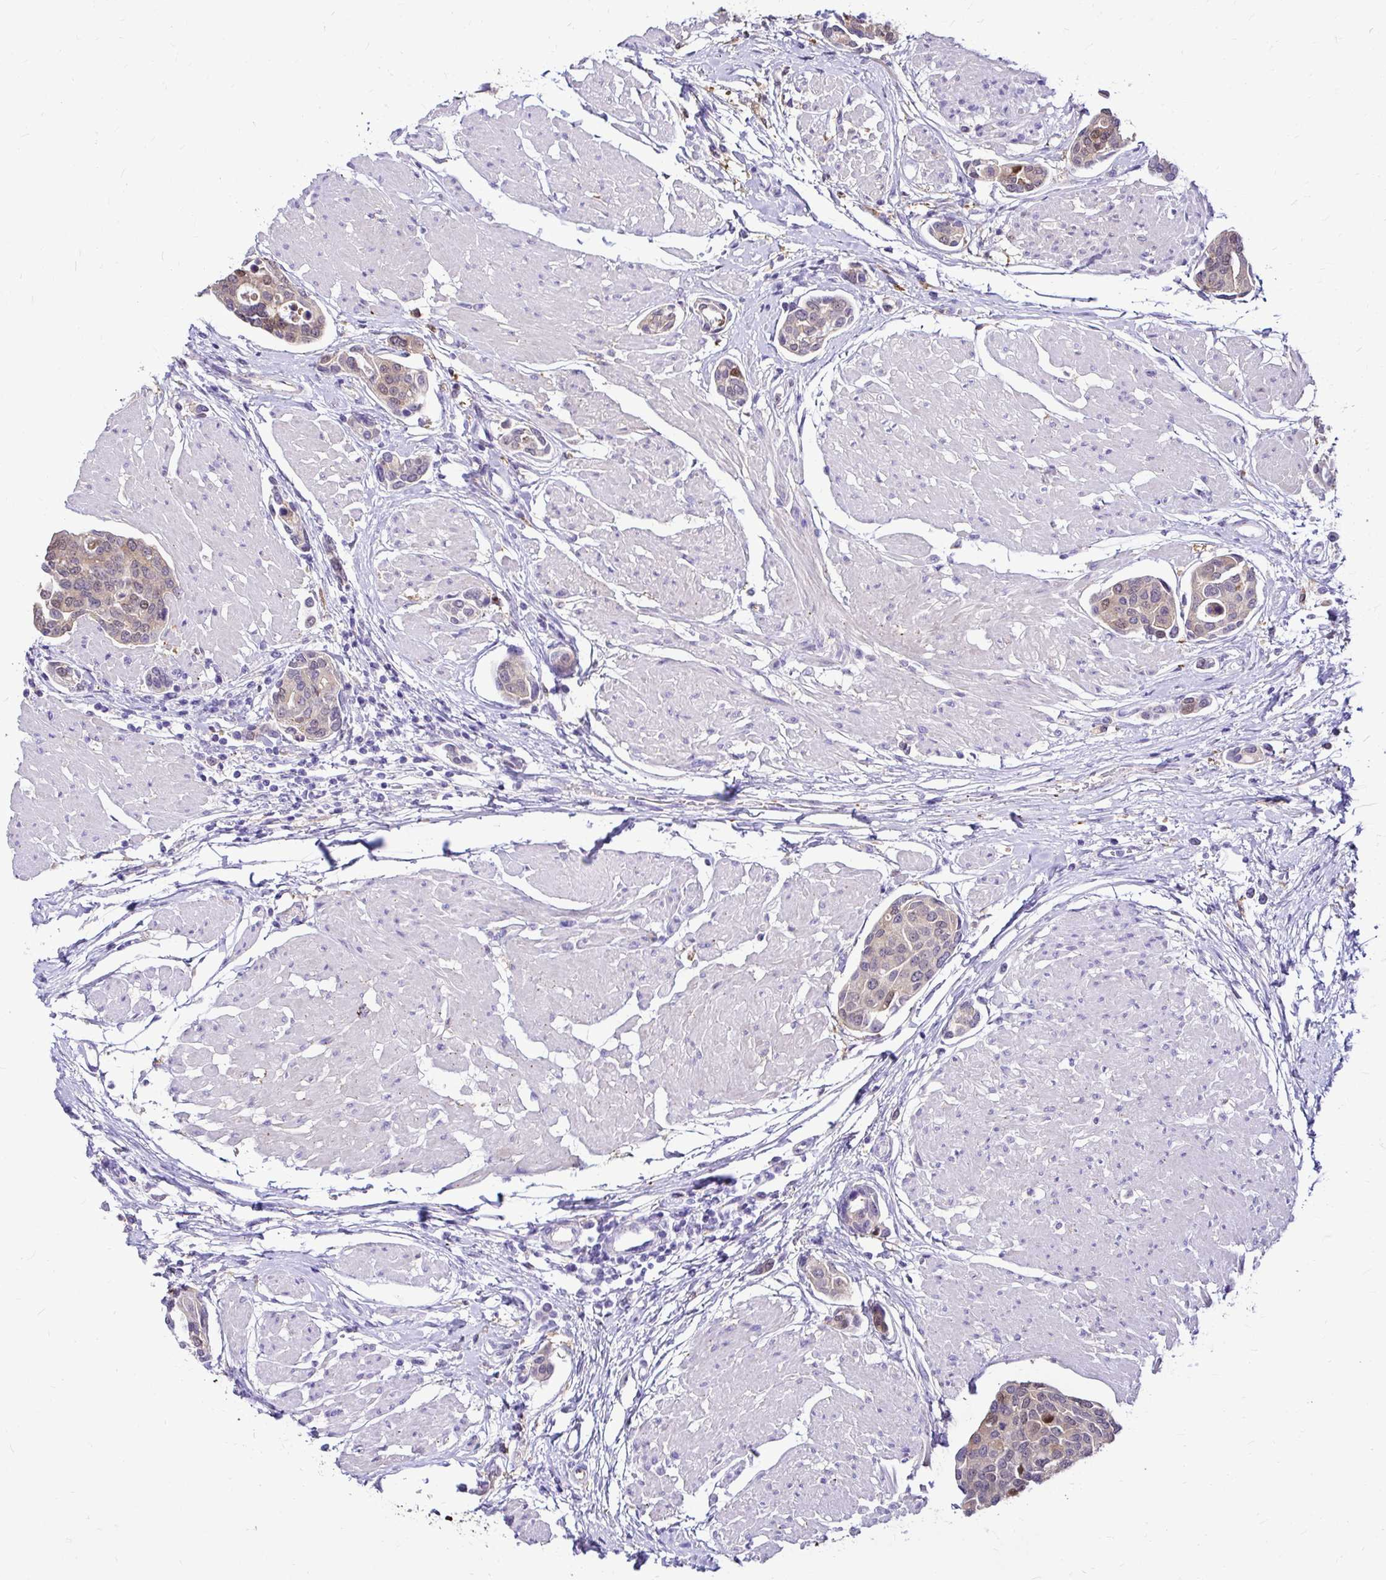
{"staining": {"intensity": "weak", "quantity": ">75%", "location": "cytoplasmic/membranous"}, "tissue": "urothelial cancer", "cell_type": "Tumor cells", "image_type": "cancer", "snomed": [{"axis": "morphology", "description": "Urothelial carcinoma, High grade"}, {"axis": "topography", "description": "Urinary bladder"}], "caption": "Urothelial carcinoma (high-grade) stained with a brown dye shows weak cytoplasmic/membranous positive expression in approximately >75% of tumor cells.", "gene": "IDH1", "patient": {"sex": "male", "age": 78}}